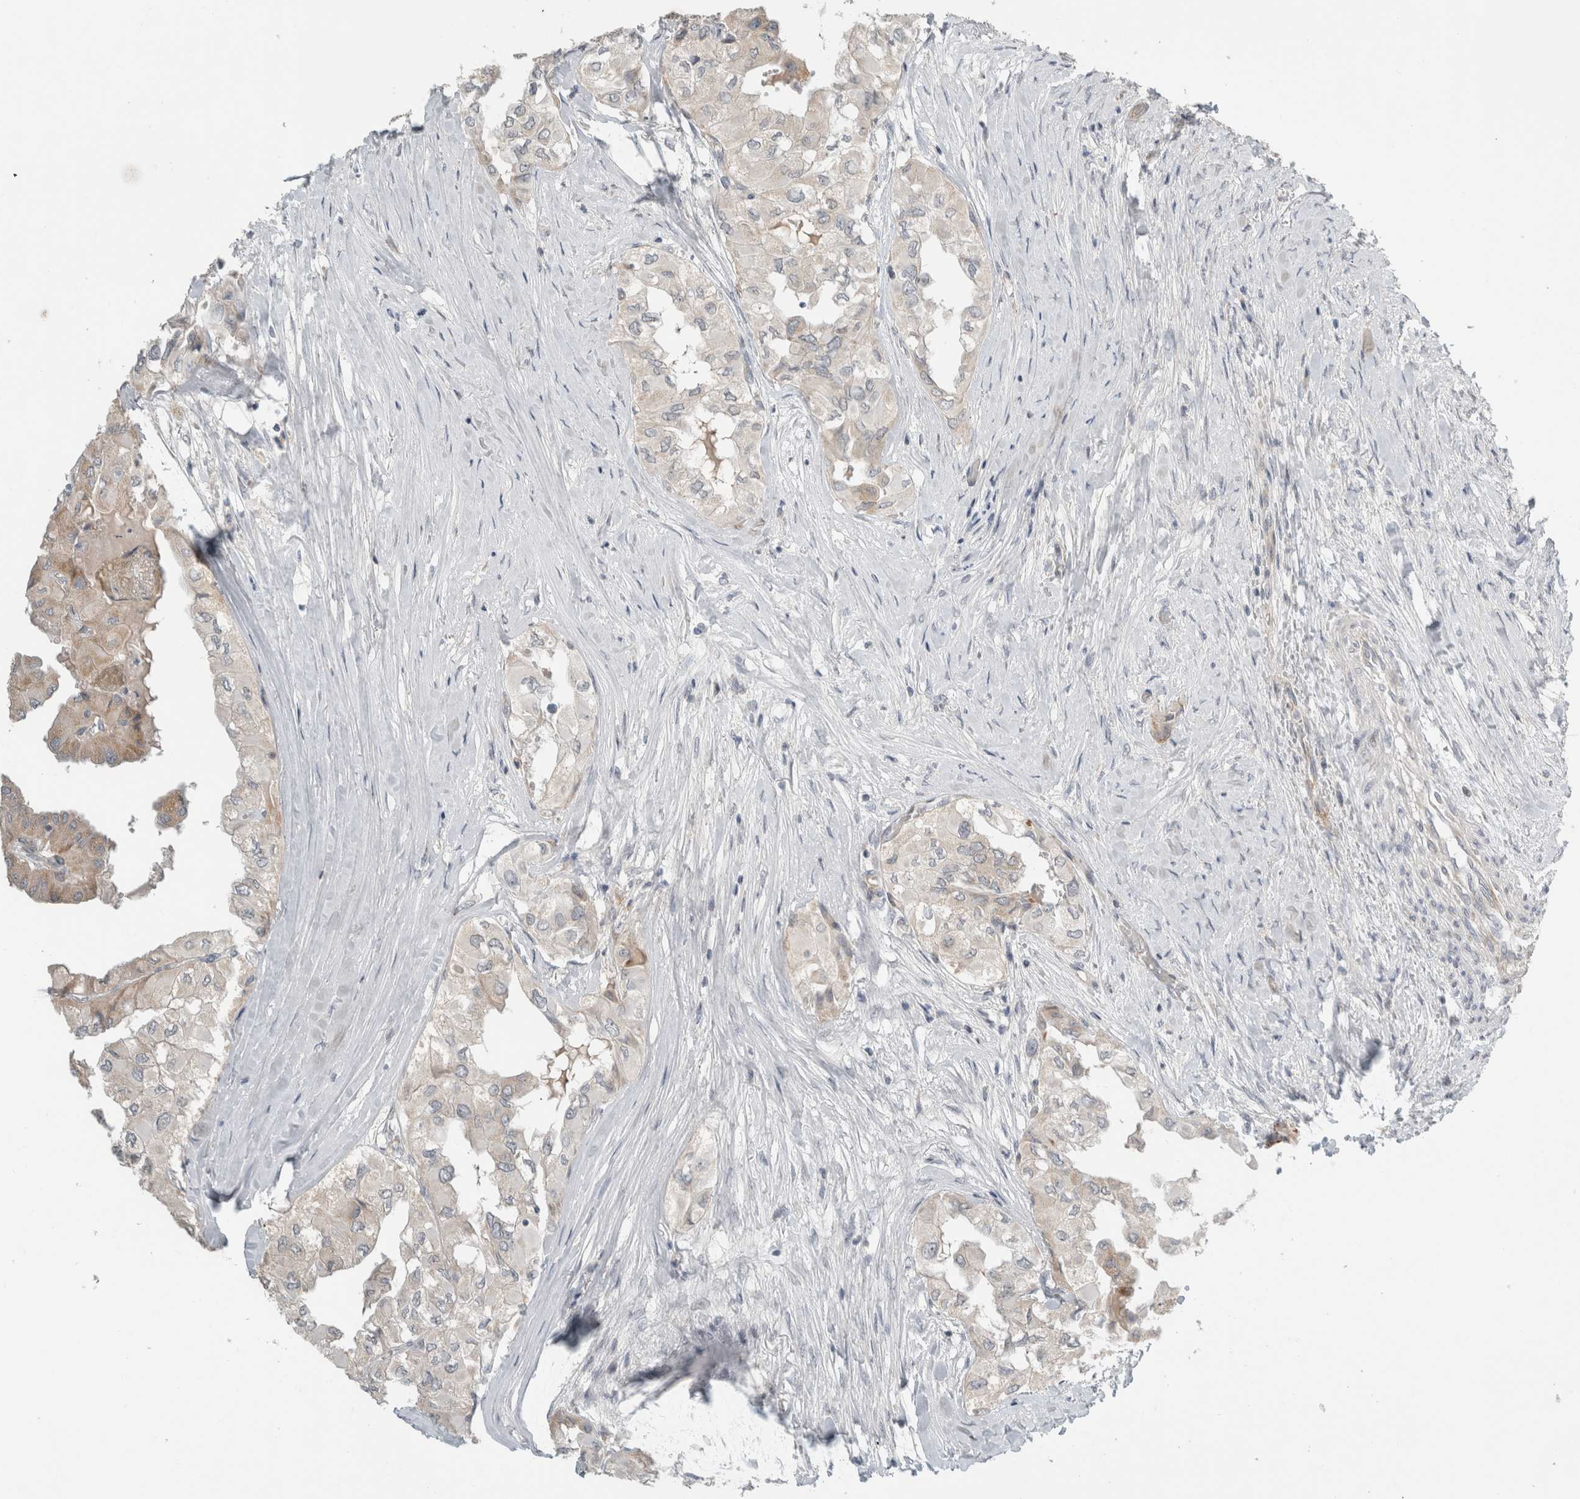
{"staining": {"intensity": "weak", "quantity": "<25%", "location": "cytoplasmic/membranous"}, "tissue": "thyroid cancer", "cell_type": "Tumor cells", "image_type": "cancer", "snomed": [{"axis": "morphology", "description": "Papillary adenocarcinoma, NOS"}, {"axis": "topography", "description": "Thyroid gland"}], "caption": "The immunohistochemistry (IHC) image has no significant positivity in tumor cells of thyroid cancer (papillary adenocarcinoma) tissue.", "gene": "KPNA5", "patient": {"sex": "female", "age": 59}}